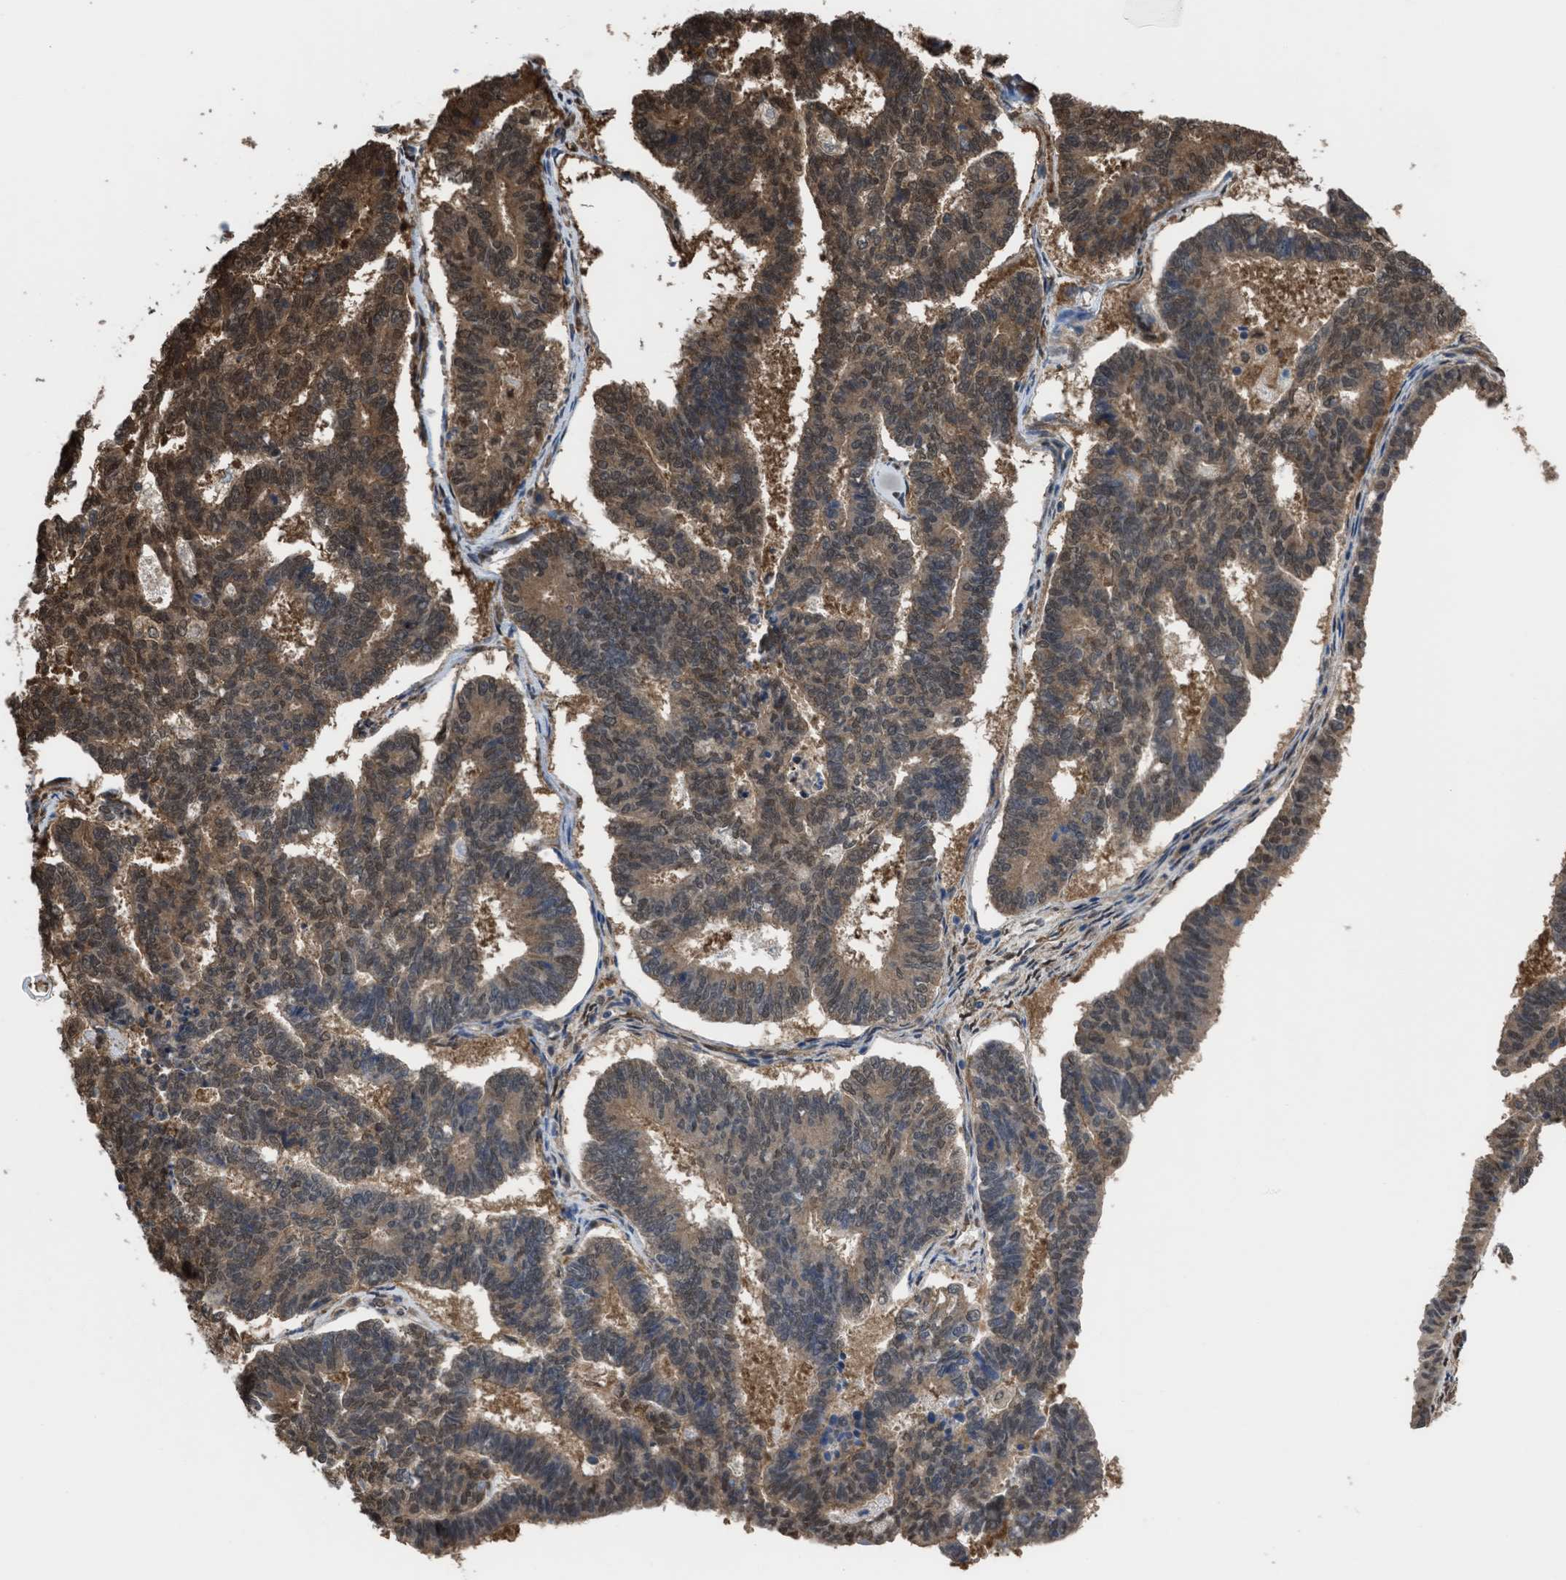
{"staining": {"intensity": "moderate", "quantity": ">75%", "location": "cytoplasmic/membranous,nuclear"}, "tissue": "endometrial cancer", "cell_type": "Tumor cells", "image_type": "cancer", "snomed": [{"axis": "morphology", "description": "Adenocarcinoma, NOS"}, {"axis": "topography", "description": "Endometrium"}], "caption": "Brown immunohistochemical staining in human adenocarcinoma (endometrial) shows moderate cytoplasmic/membranous and nuclear positivity in about >75% of tumor cells.", "gene": "YWHAG", "patient": {"sex": "female", "age": 70}}